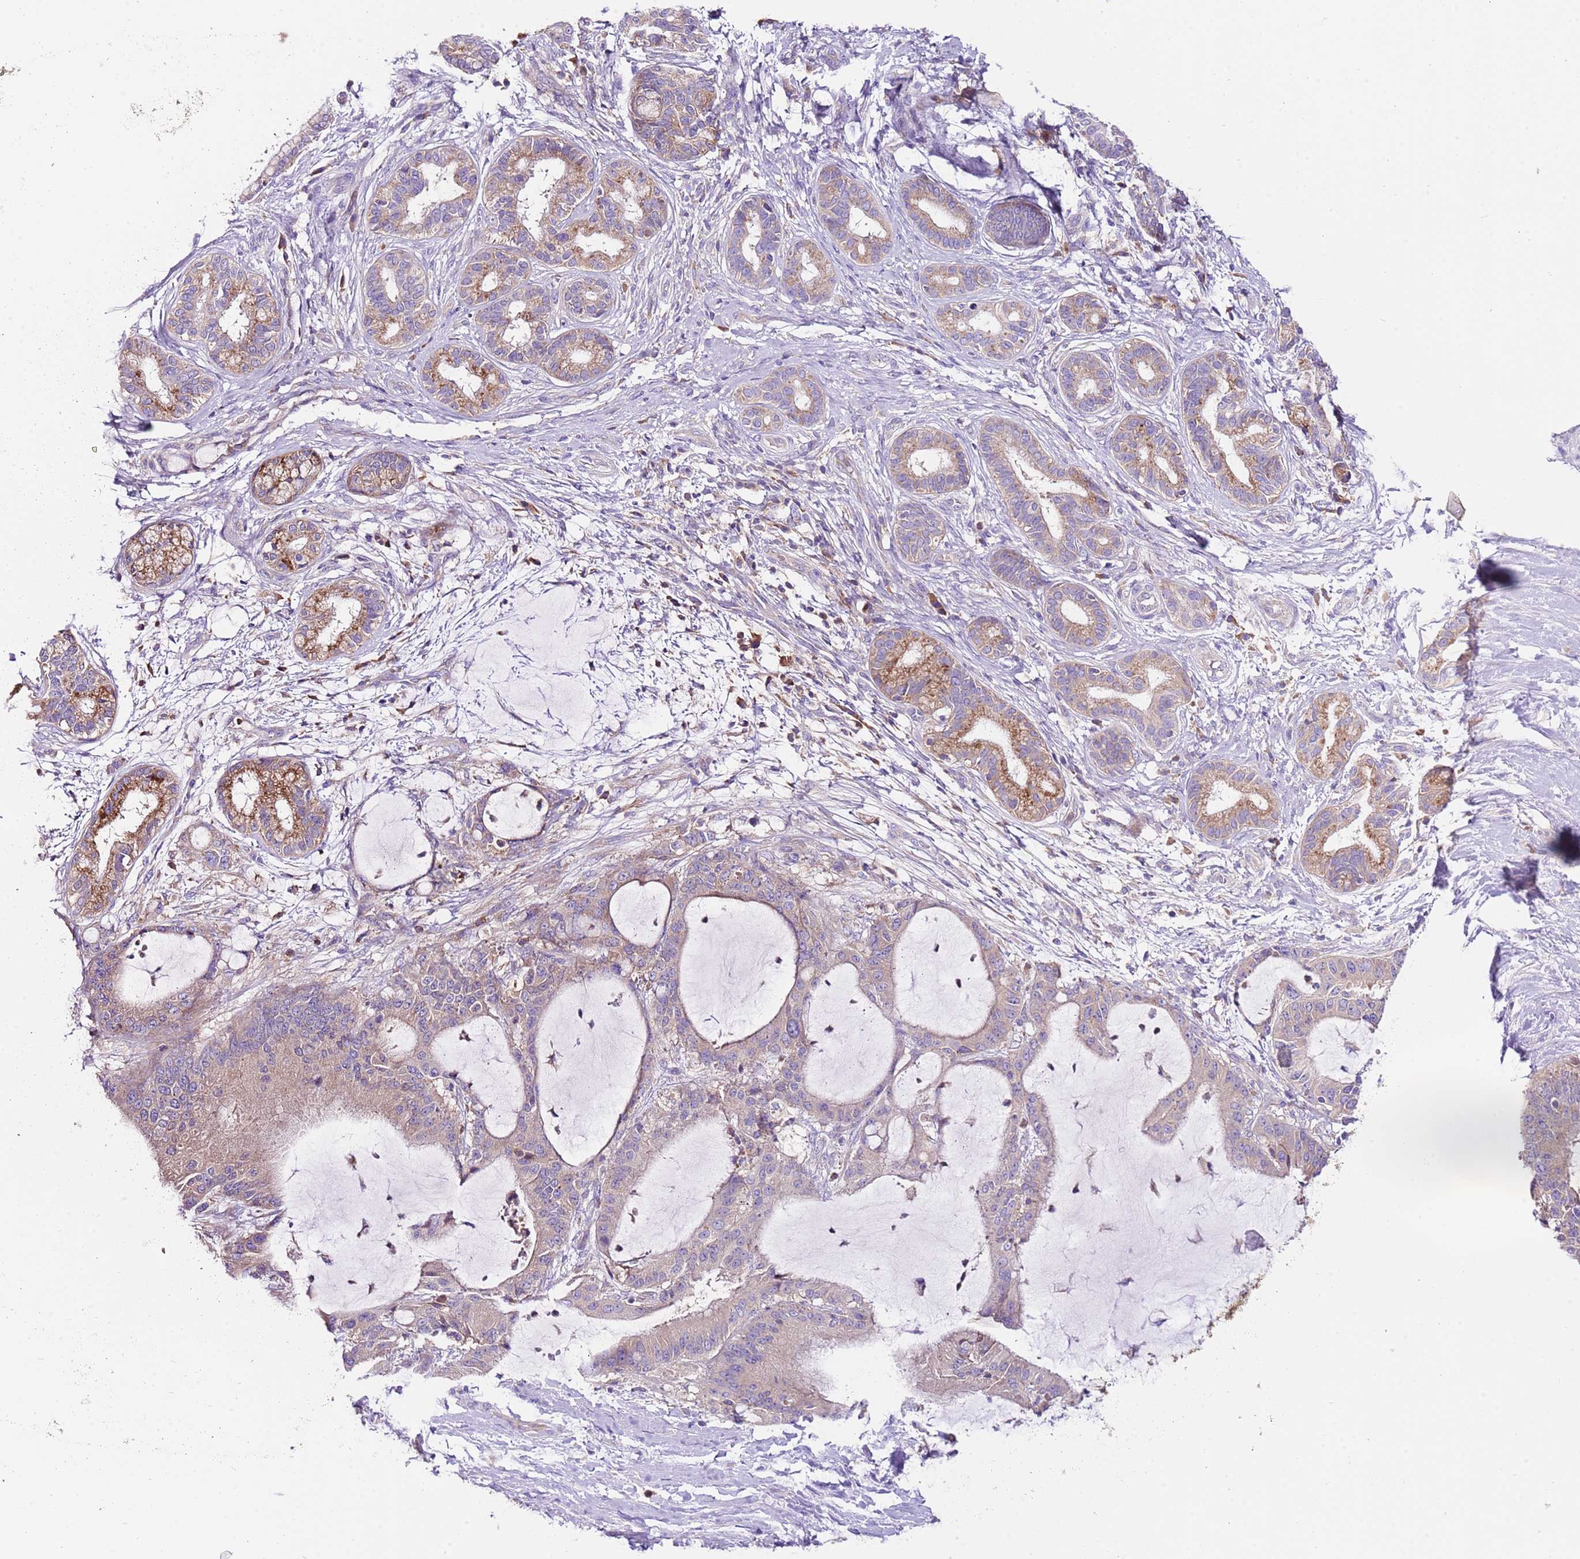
{"staining": {"intensity": "weak", "quantity": ">75%", "location": "cytoplasmic/membranous"}, "tissue": "liver cancer", "cell_type": "Tumor cells", "image_type": "cancer", "snomed": [{"axis": "morphology", "description": "Normal tissue, NOS"}, {"axis": "morphology", "description": "Cholangiocarcinoma"}, {"axis": "topography", "description": "Liver"}, {"axis": "topography", "description": "Peripheral nerve tissue"}], "caption": "The micrograph displays a brown stain indicating the presence of a protein in the cytoplasmic/membranous of tumor cells in liver cholangiocarcinoma. (DAB (3,3'-diaminobenzidine) IHC with brightfield microscopy, high magnification).", "gene": "RPS10", "patient": {"sex": "female", "age": 73}}